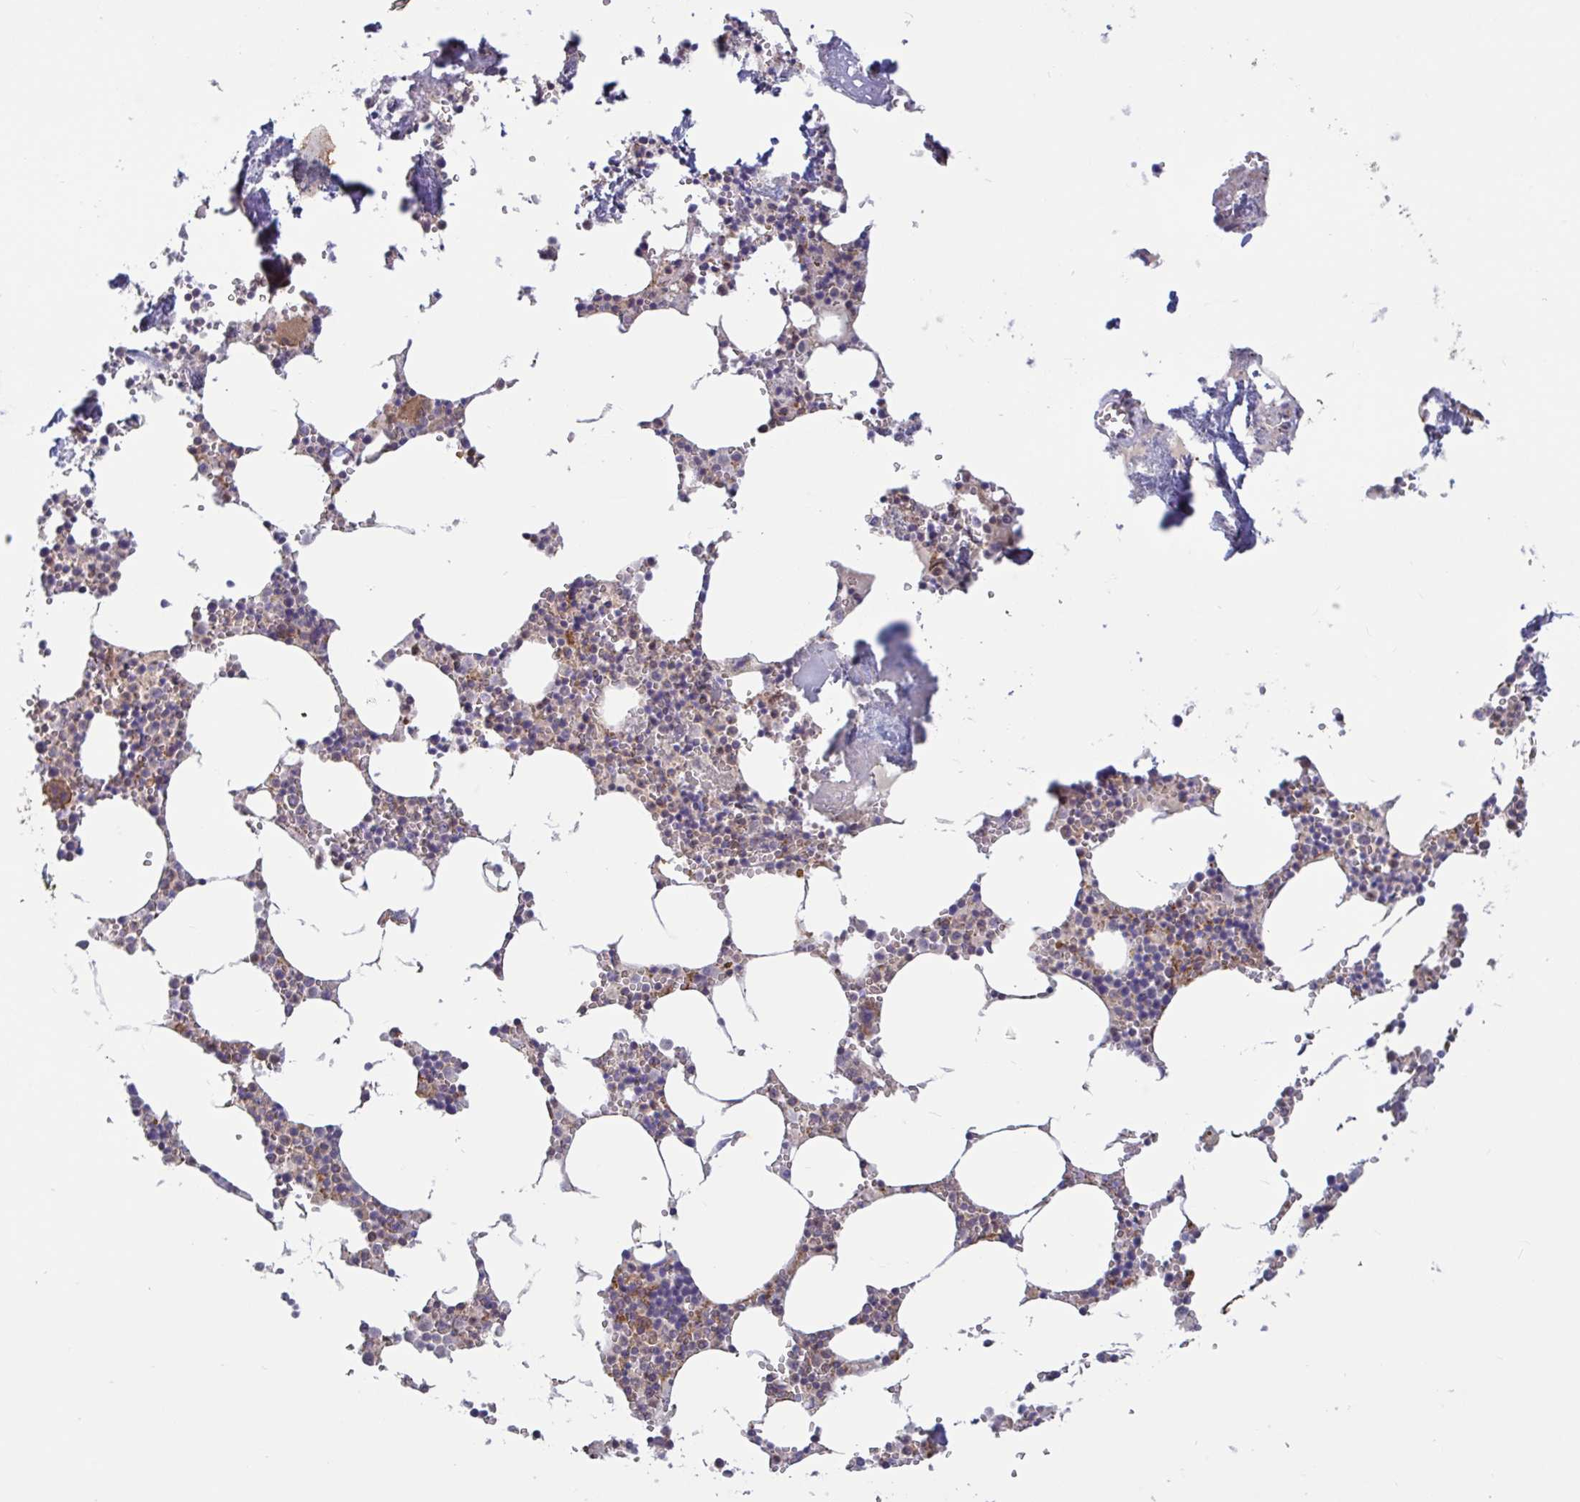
{"staining": {"intensity": "moderate", "quantity": ">75%", "location": "cytoplasmic/membranous"}, "tissue": "bone marrow", "cell_type": "Hematopoietic cells", "image_type": "normal", "snomed": [{"axis": "morphology", "description": "Normal tissue, NOS"}, {"axis": "topography", "description": "Bone marrow"}], "caption": "A medium amount of moderate cytoplasmic/membranous positivity is appreciated in approximately >75% of hematopoietic cells in benign bone marrow.", "gene": "TANK", "patient": {"sex": "male", "age": 54}}